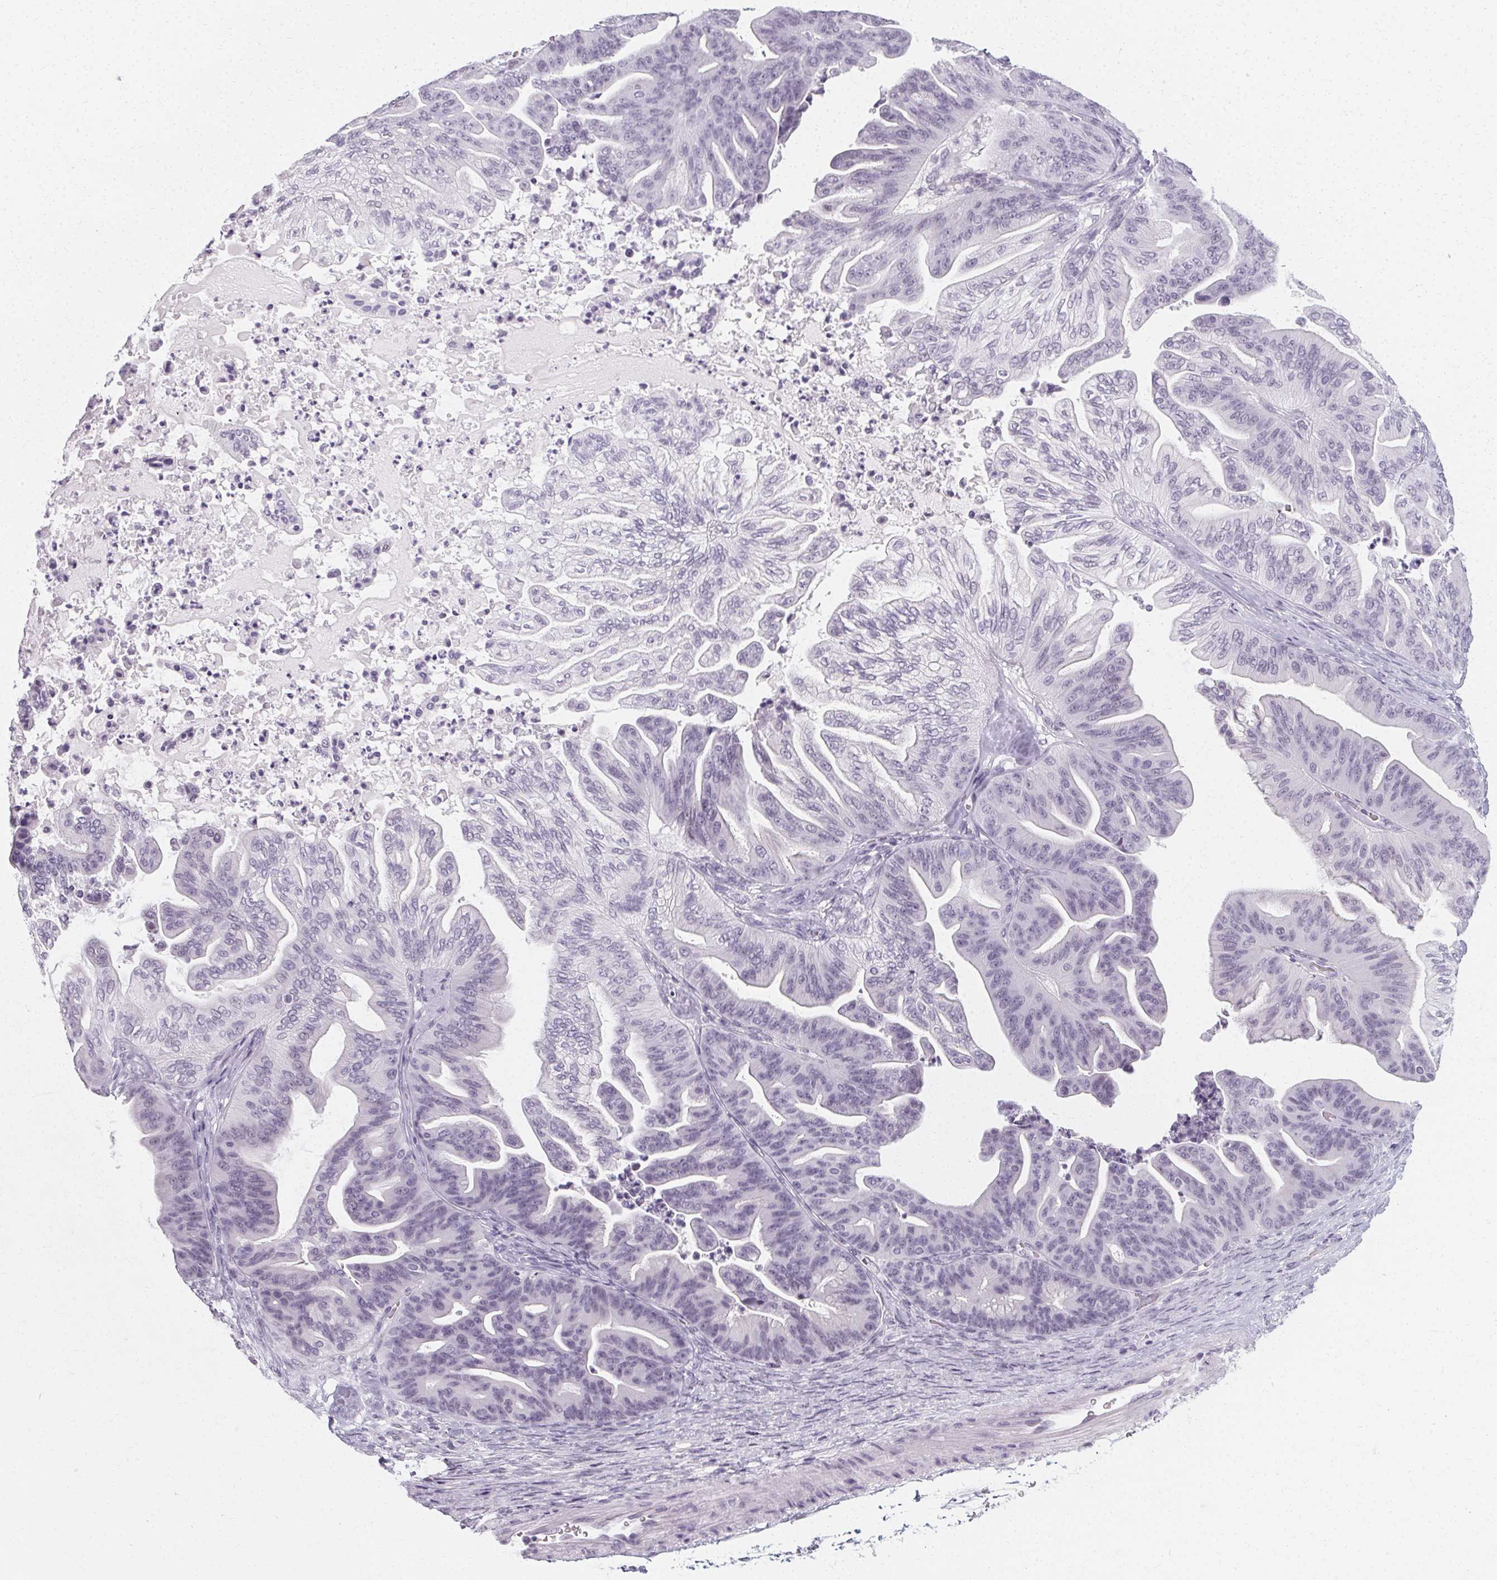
{"staining": {"intensity": "negative", "quantity": "none", "location": "none"}, "tissue": "ovarian cancer", "cell_type": "Tumor cells", "image_type": "cancer", "snomed": [{"axis": "morphology", "description": "Cystadenocarcinoma, mucinous, NOS"}, {"axis": "topography", "description": "Ovary"}], "caption": "There is no significant positivity in tumor cells of ovarian cancer (mucinous cystadenocarcinoma).", "gene": "SYNPR", "patient": {"sex": "female", "age": 67}}